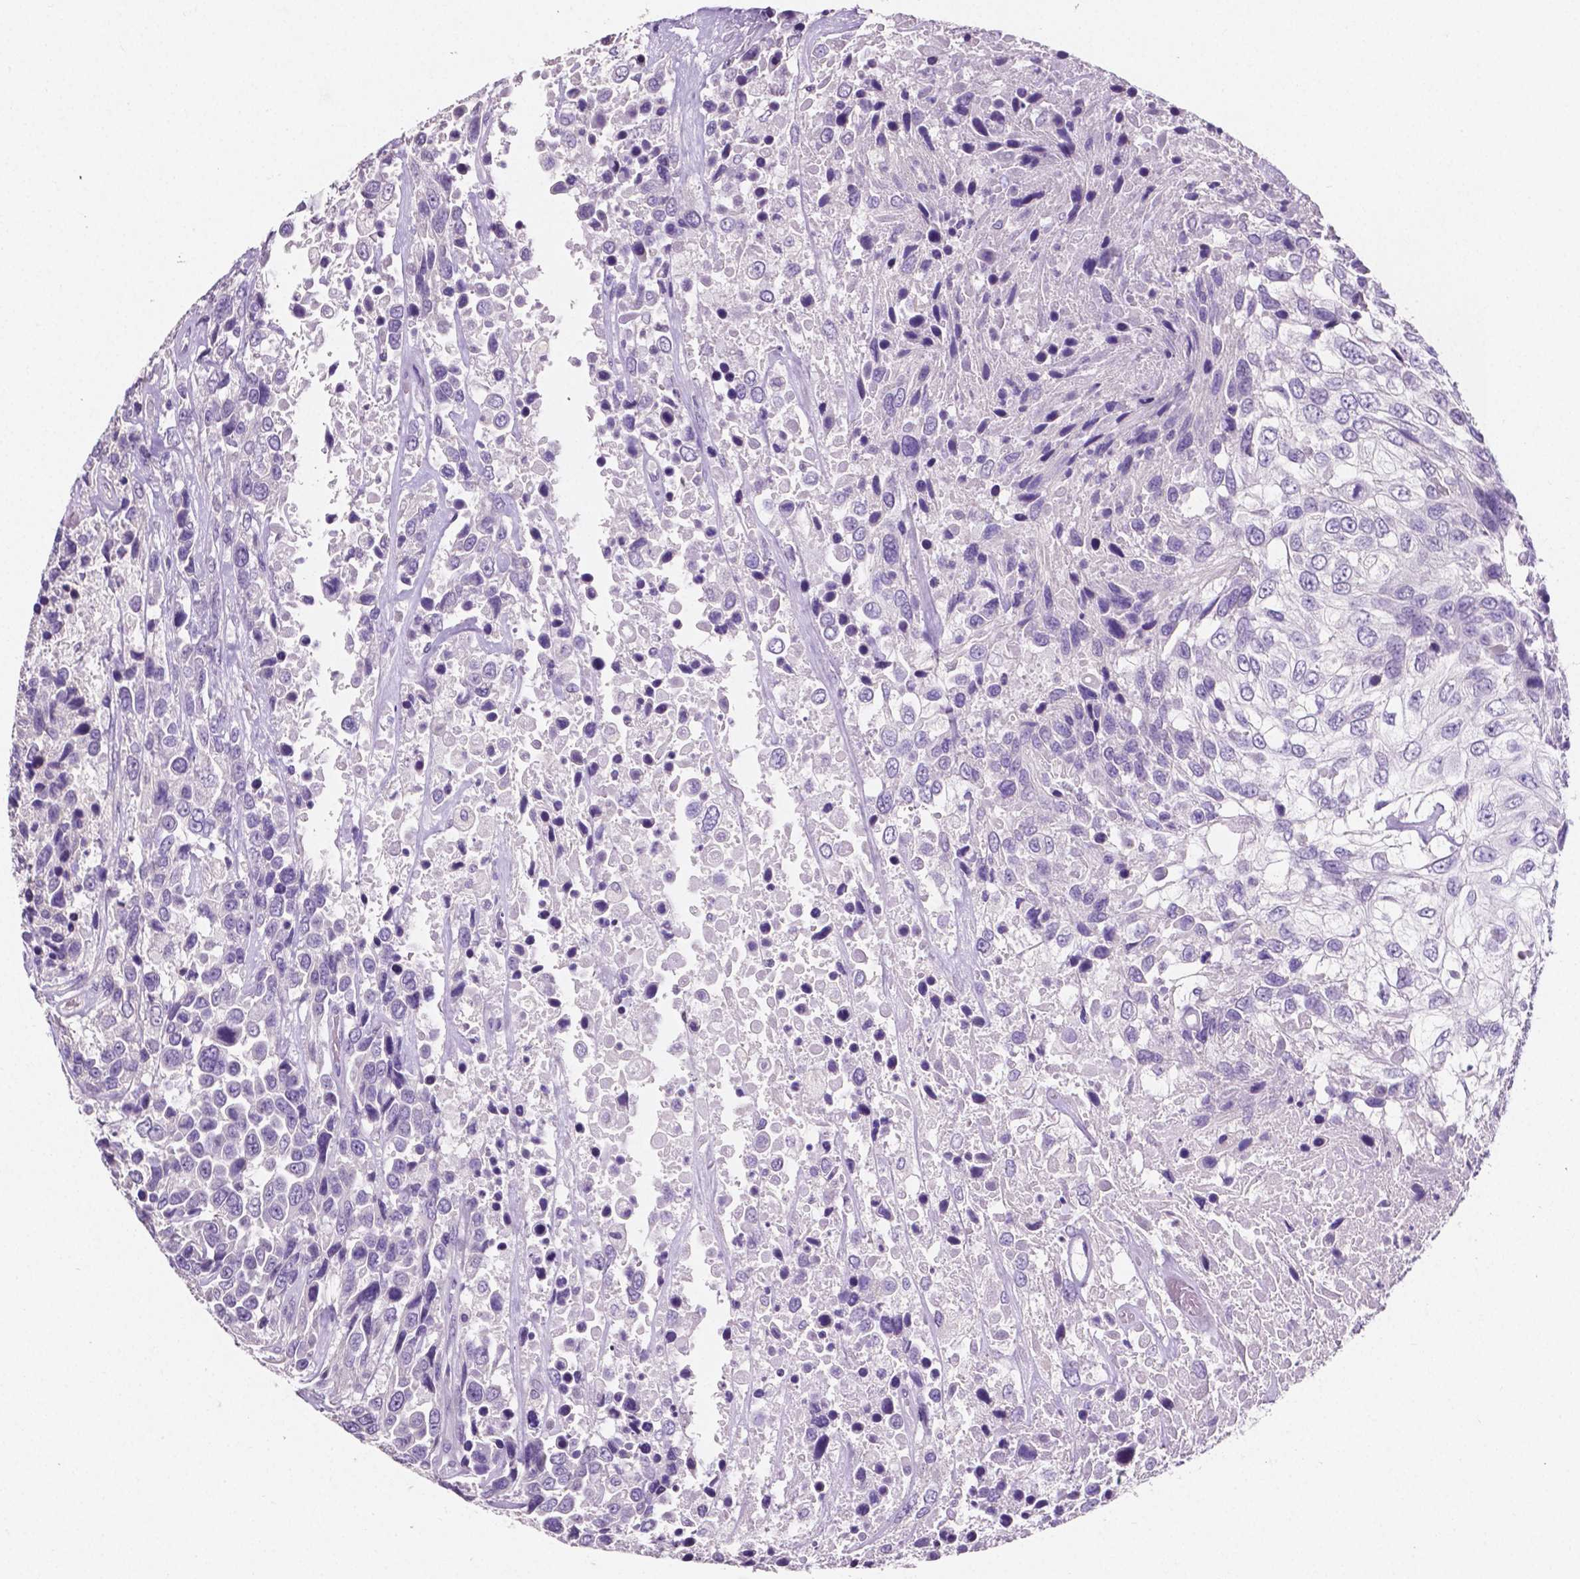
{"staining": {"intensity": "negative", "quantity": "none", "location": "none"}, "tissue": "urothelial cancer", "cell_type": "Tumor cells", "image_type": "cancer", "snomed": [{"axis": "morphology", "description": "Urothelial carcinoma, High grade"}, {"axis": "topography", "description": "Urinary bladder"}], "caption": "Protein analysis of urothelial cancer reveals no significant expression in tumor cells. (IHC, brightfield microscopy, high magnification).", "gene": "SLC22A2", "patient": {"sex": "female", "age": 70}}